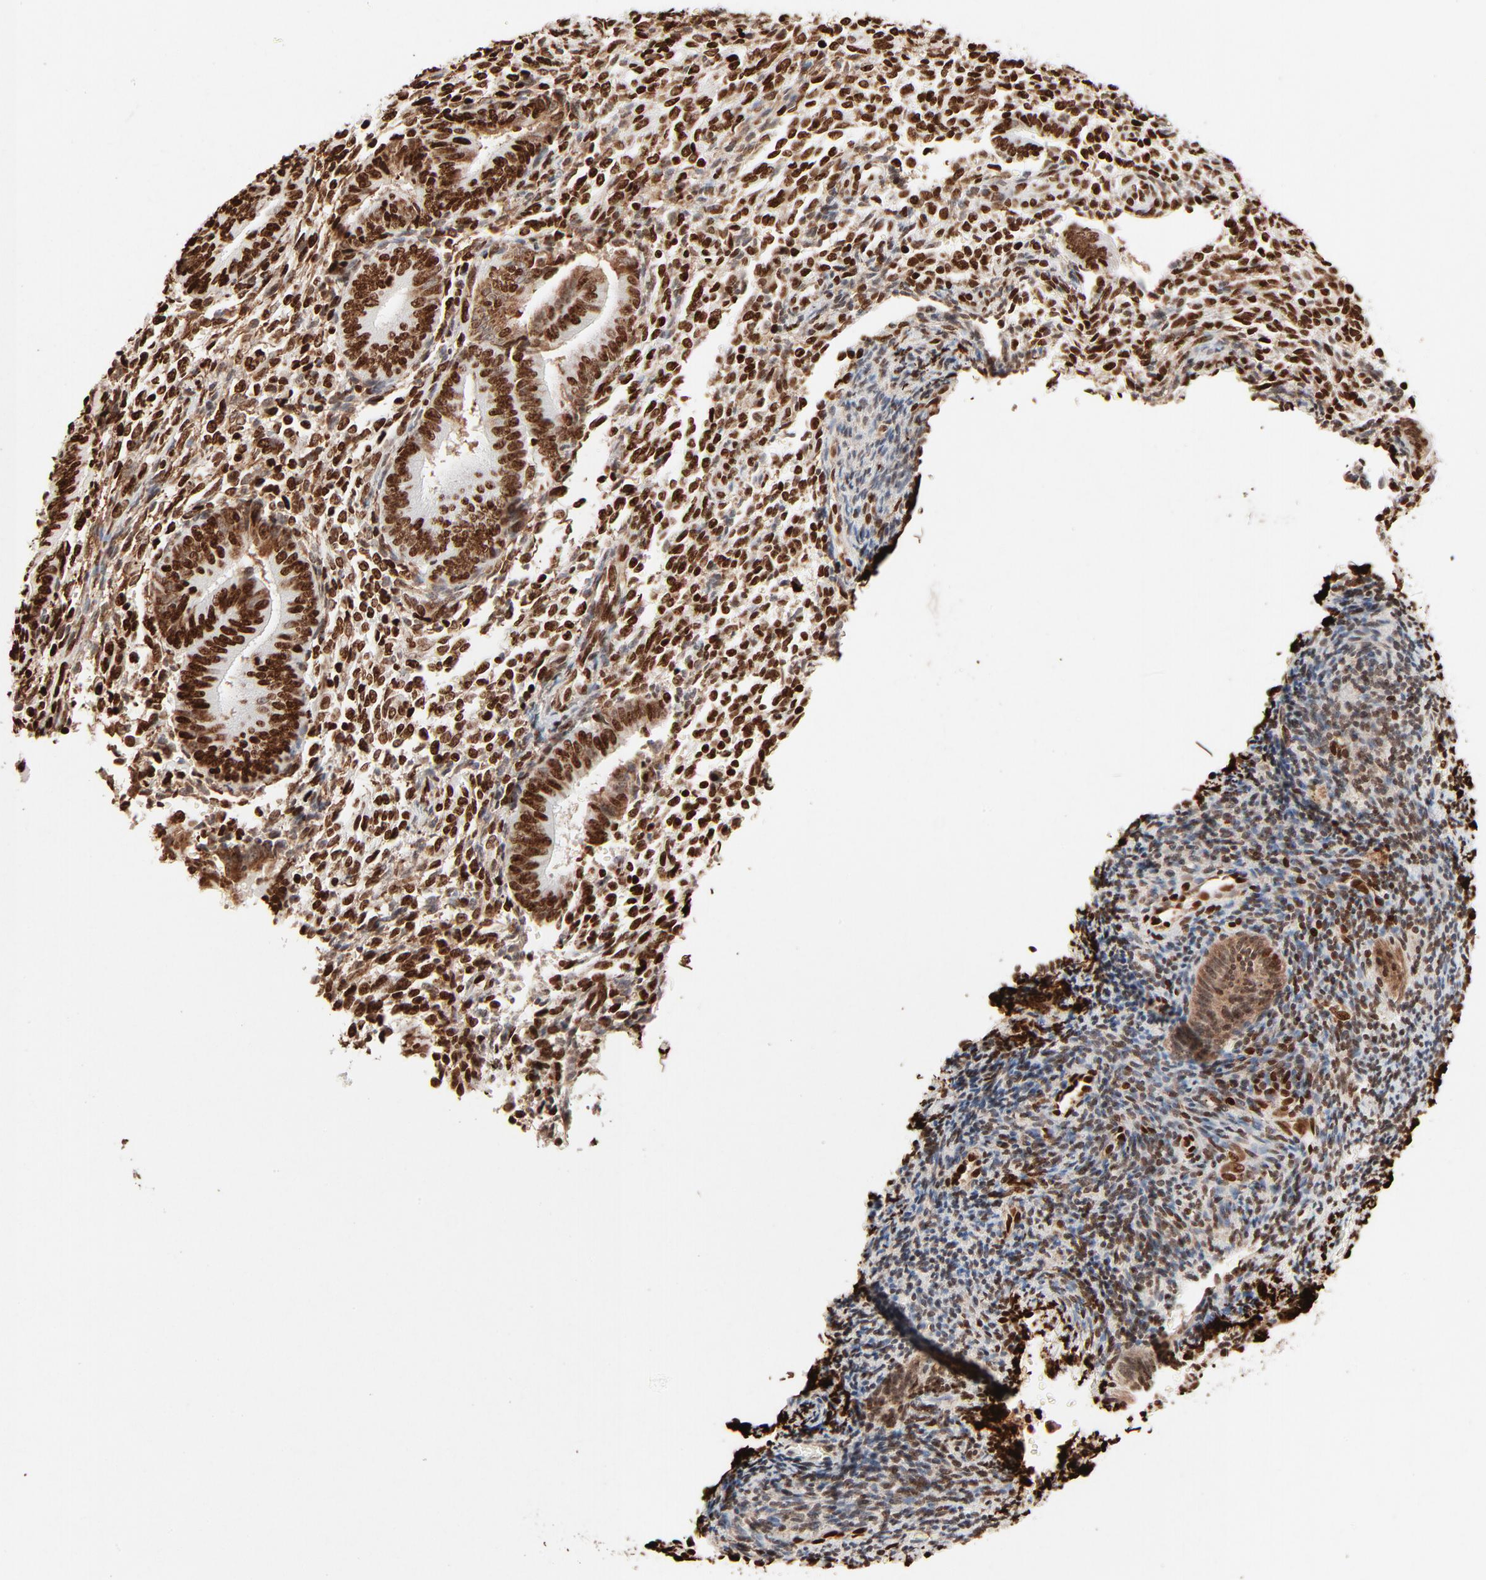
{"staining": {"intensity": "strong", "quantity": ">75%", "location": "nuclear"}, "tissue": "endometrium", "cell_type": "Cells in endometrial stroma", "image_type": "normal", "snomed": [{"axis": "morphology", "description": "Normal tissue, NOS"}, {"axis": "topography", "description": "Uterus"}, {"axis": "topography", "description": "Endometrium"}], "caption": "Human endometrium stained with a brown dye exhibits strong nuclear positive staining in about >75% of cells in endometrial stroma.", "gene": "HMGB1", "patient": {"sex": "female", "age": 33}}